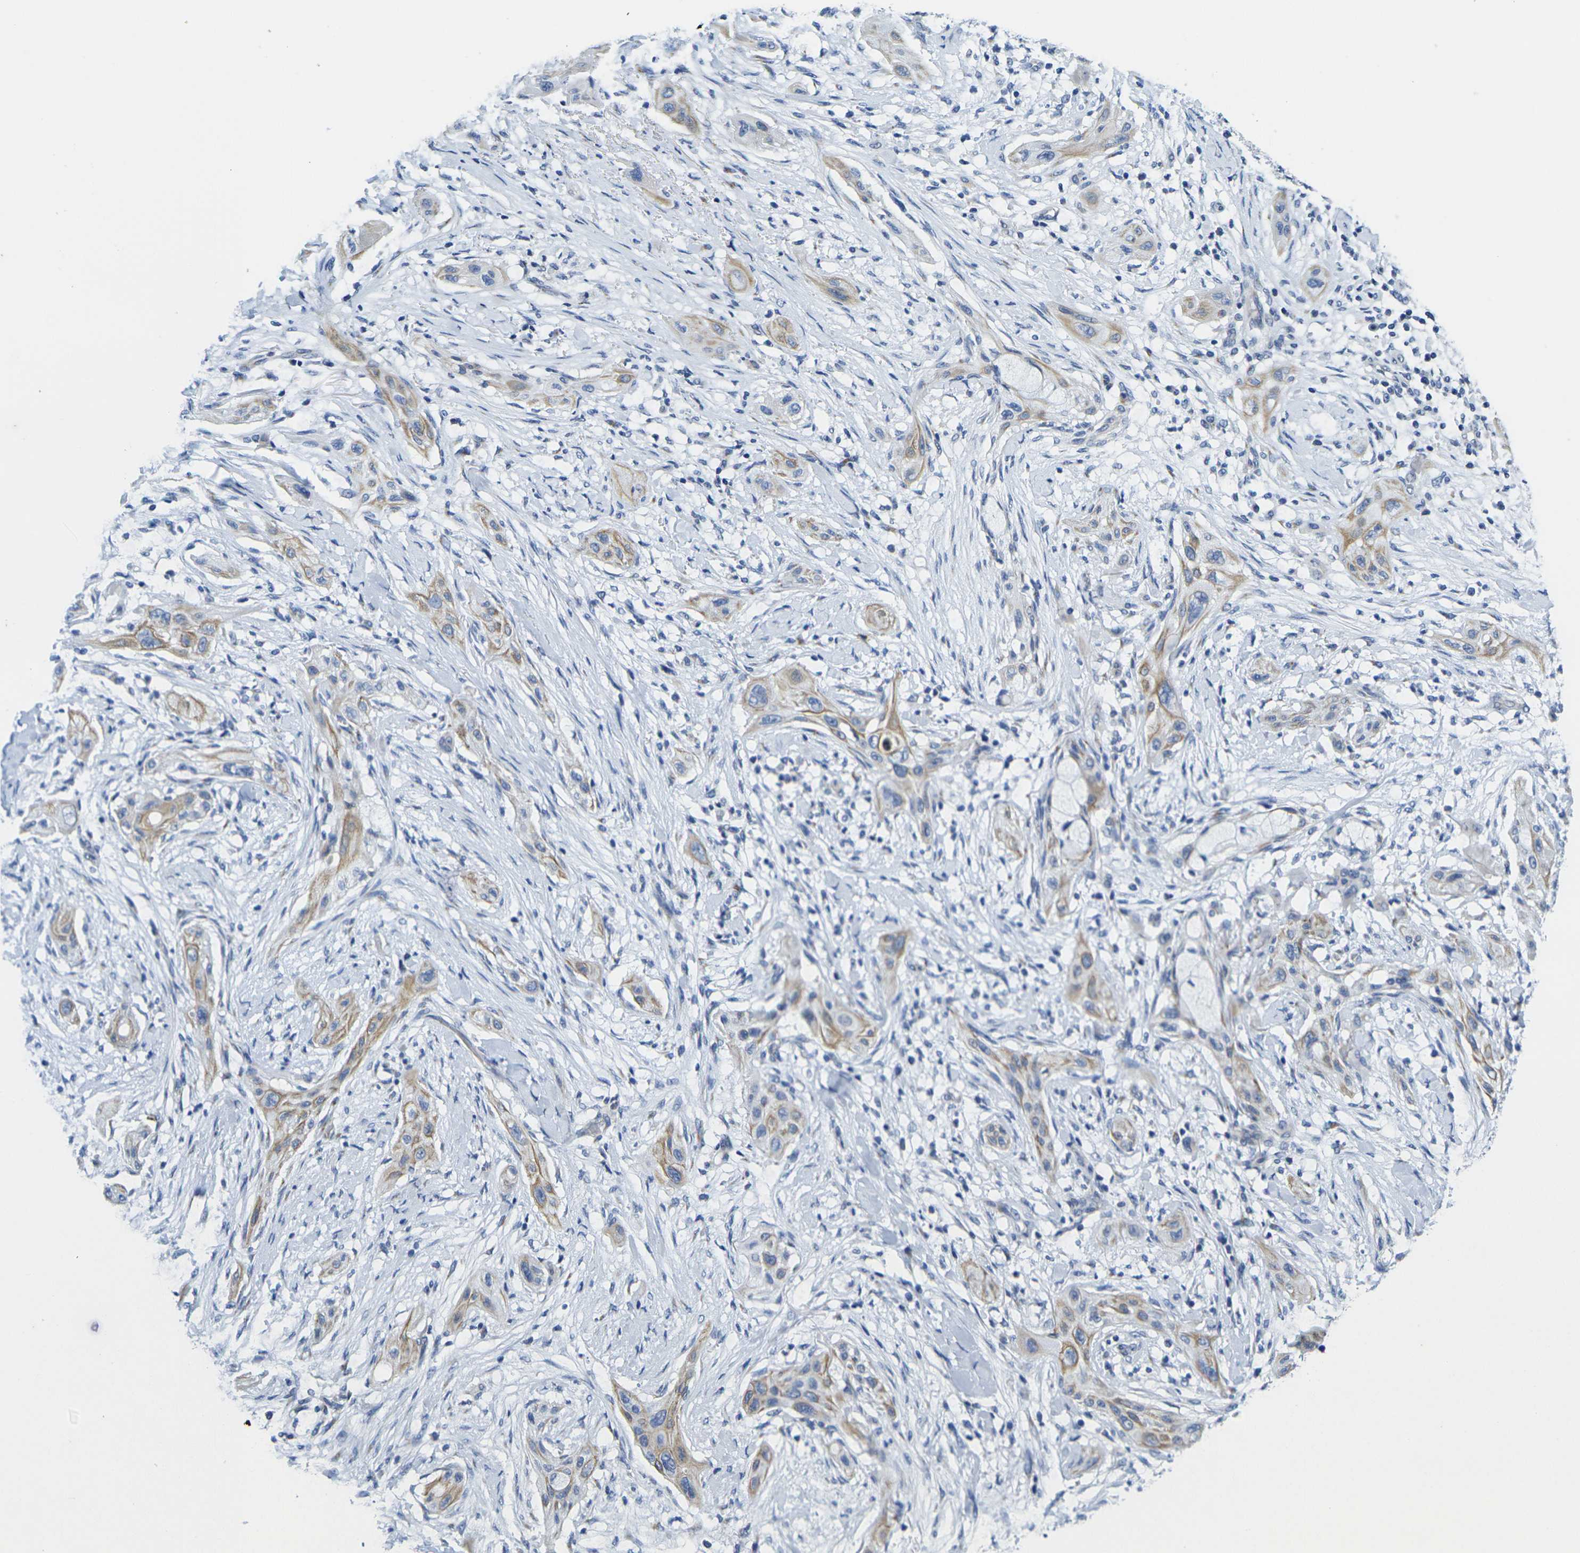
{"staining": {"intensity": "moderate", "quantity": "25%-75%", "location": "cytoplasmic/membranous"}, "tissue": "lung cancer", "cell_type": "Tumor cells", "image_type": "cancer", "snomed": [{"axis": "morphology", "description": "Squamous cell carcinoma, NOS"}, {"axis": "topography", "description": "Lung"}], "caption": "Squamous cell carcinoma (lung) tissue displays moderate cytoplasmic/membranous expression in about 25%-75% of tumor cells", "gene": "CRK", "patient": {"sex": "female", "age": 47}}